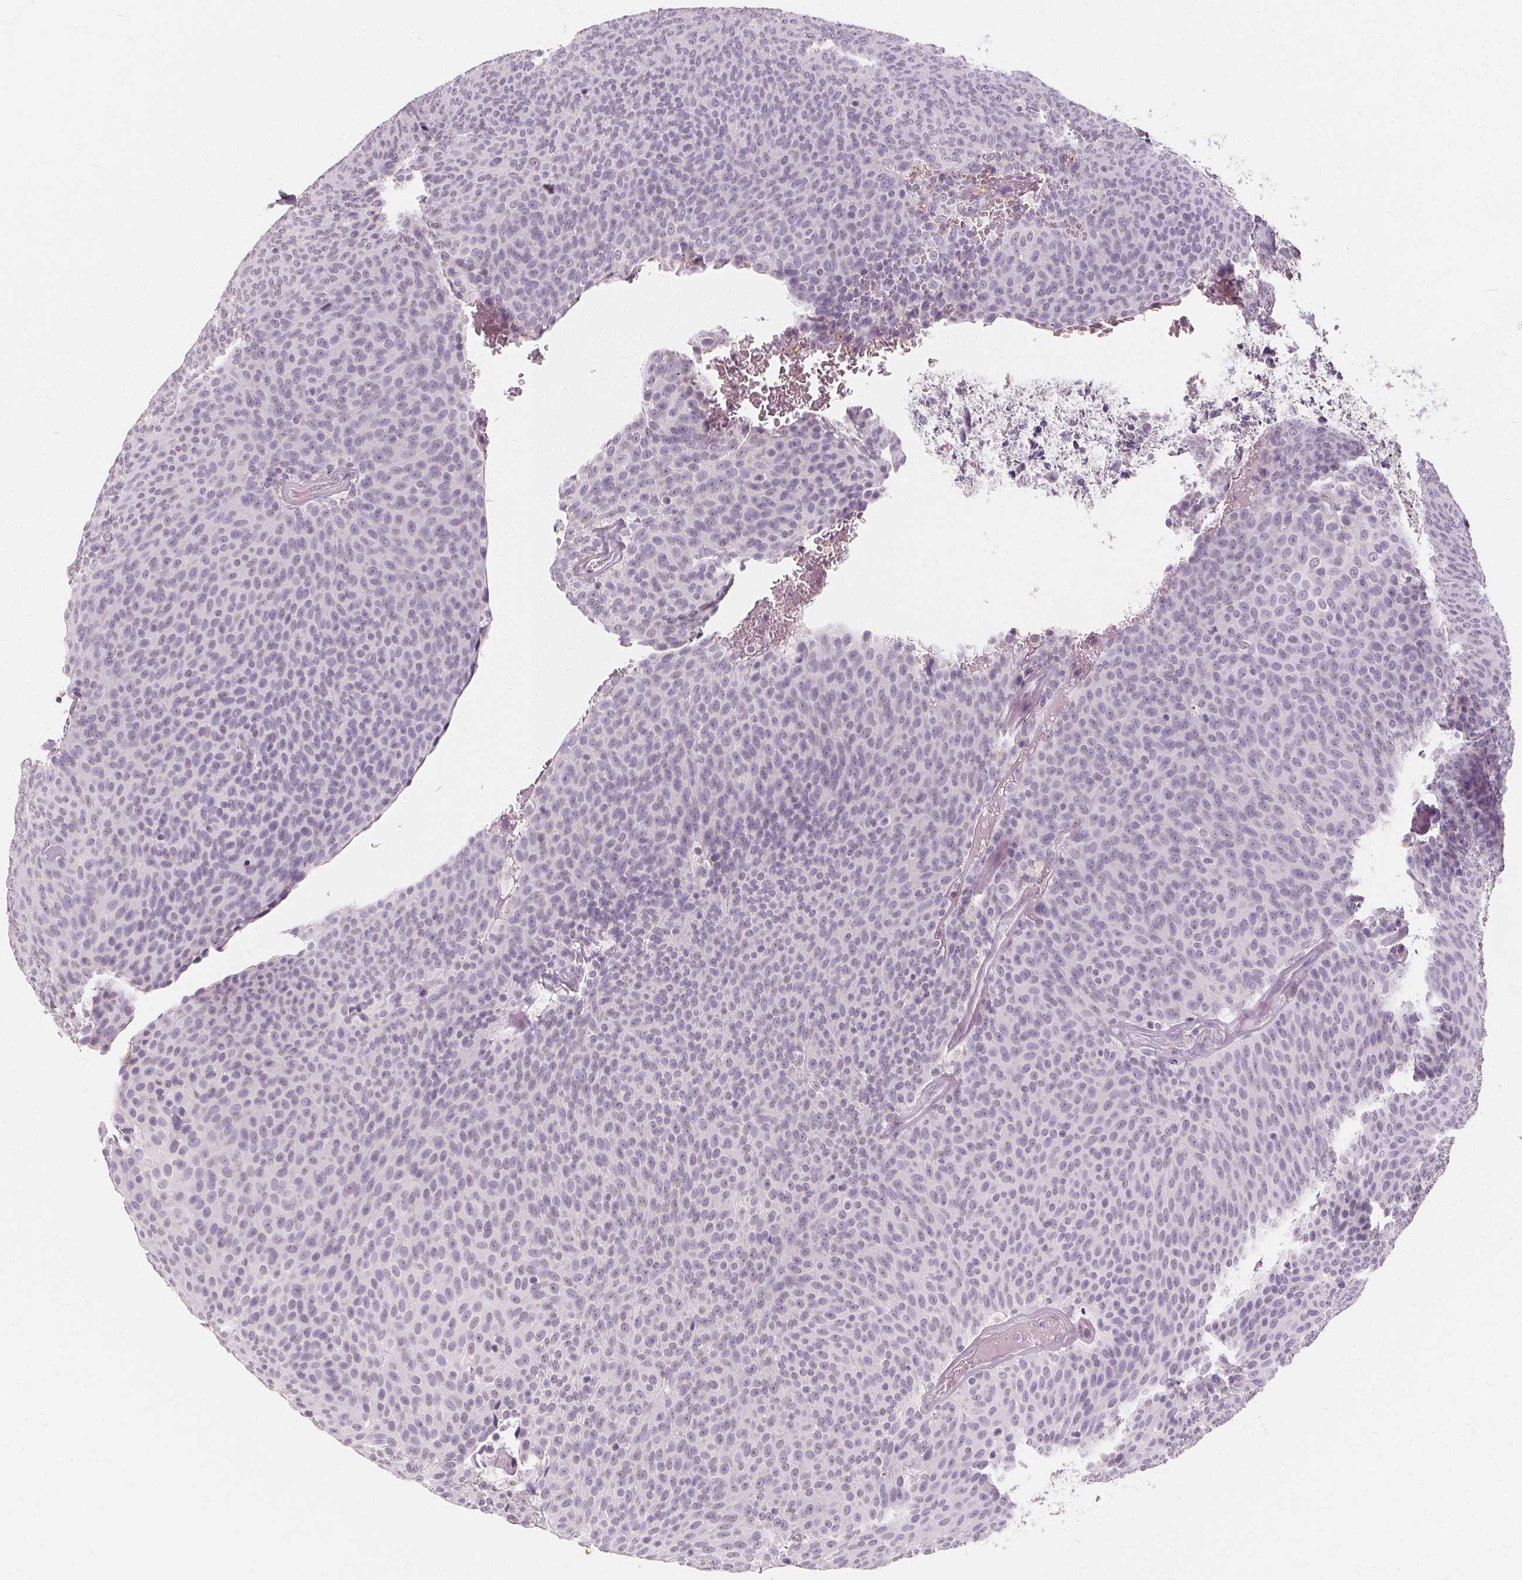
{"staining": {"intensity": "negative", "quantity": "none", "location": "none"}, "tissue": "urothelial cancer", "cell_type": "Tumor cells", "image_type": "cancer", "snomed": [{"axis": "morphology", "description": "Urothelial carcinoma, Low grade"}, {"axis": "topography", "description": "Urinary bladder"}], "caption": "This micrograph is of urothelial cancer stained with IHC to label a protein in brown with the nuclei are counter-stained blue. There is no staining in tumor cells. Nuclei are stained in blue.", "gene": "DBX2", "patient": {"sex": "male", "age": 77}}